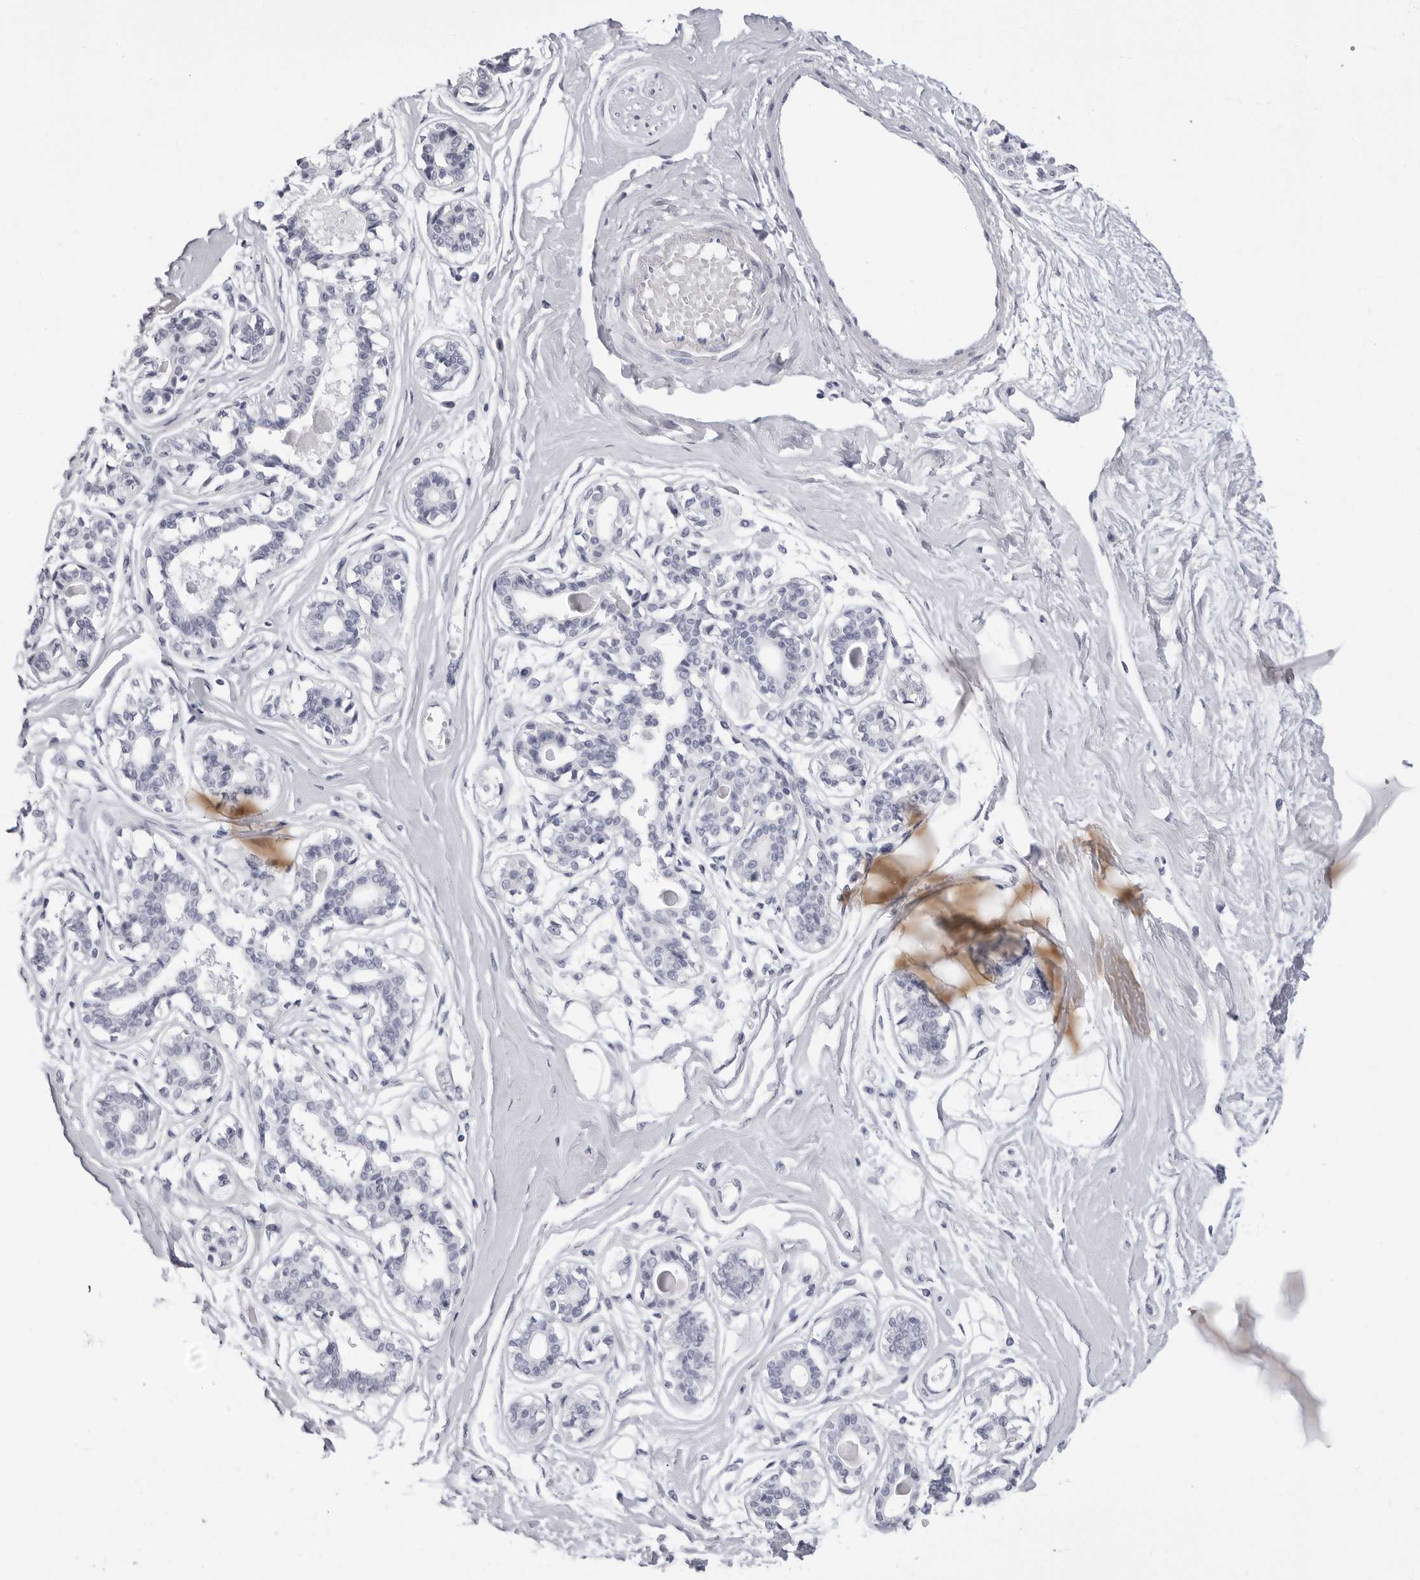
{"staining": {"intensity": "negative", "quantity": "none", "location": "none"}, "tissue": "breast", "cell_type": "Adipocytes", "image_type": "normal", "snomed": [{"axis": "morphology", "description": "Normal tissue, NOS"}, {"axis": "topography", "description": "Breast"}], "caption": "The histopathology image reveals no staining of adipocytes in benign breast.", "gene": "ERICH3", "patient": {"sex": "female", "age": 45}}